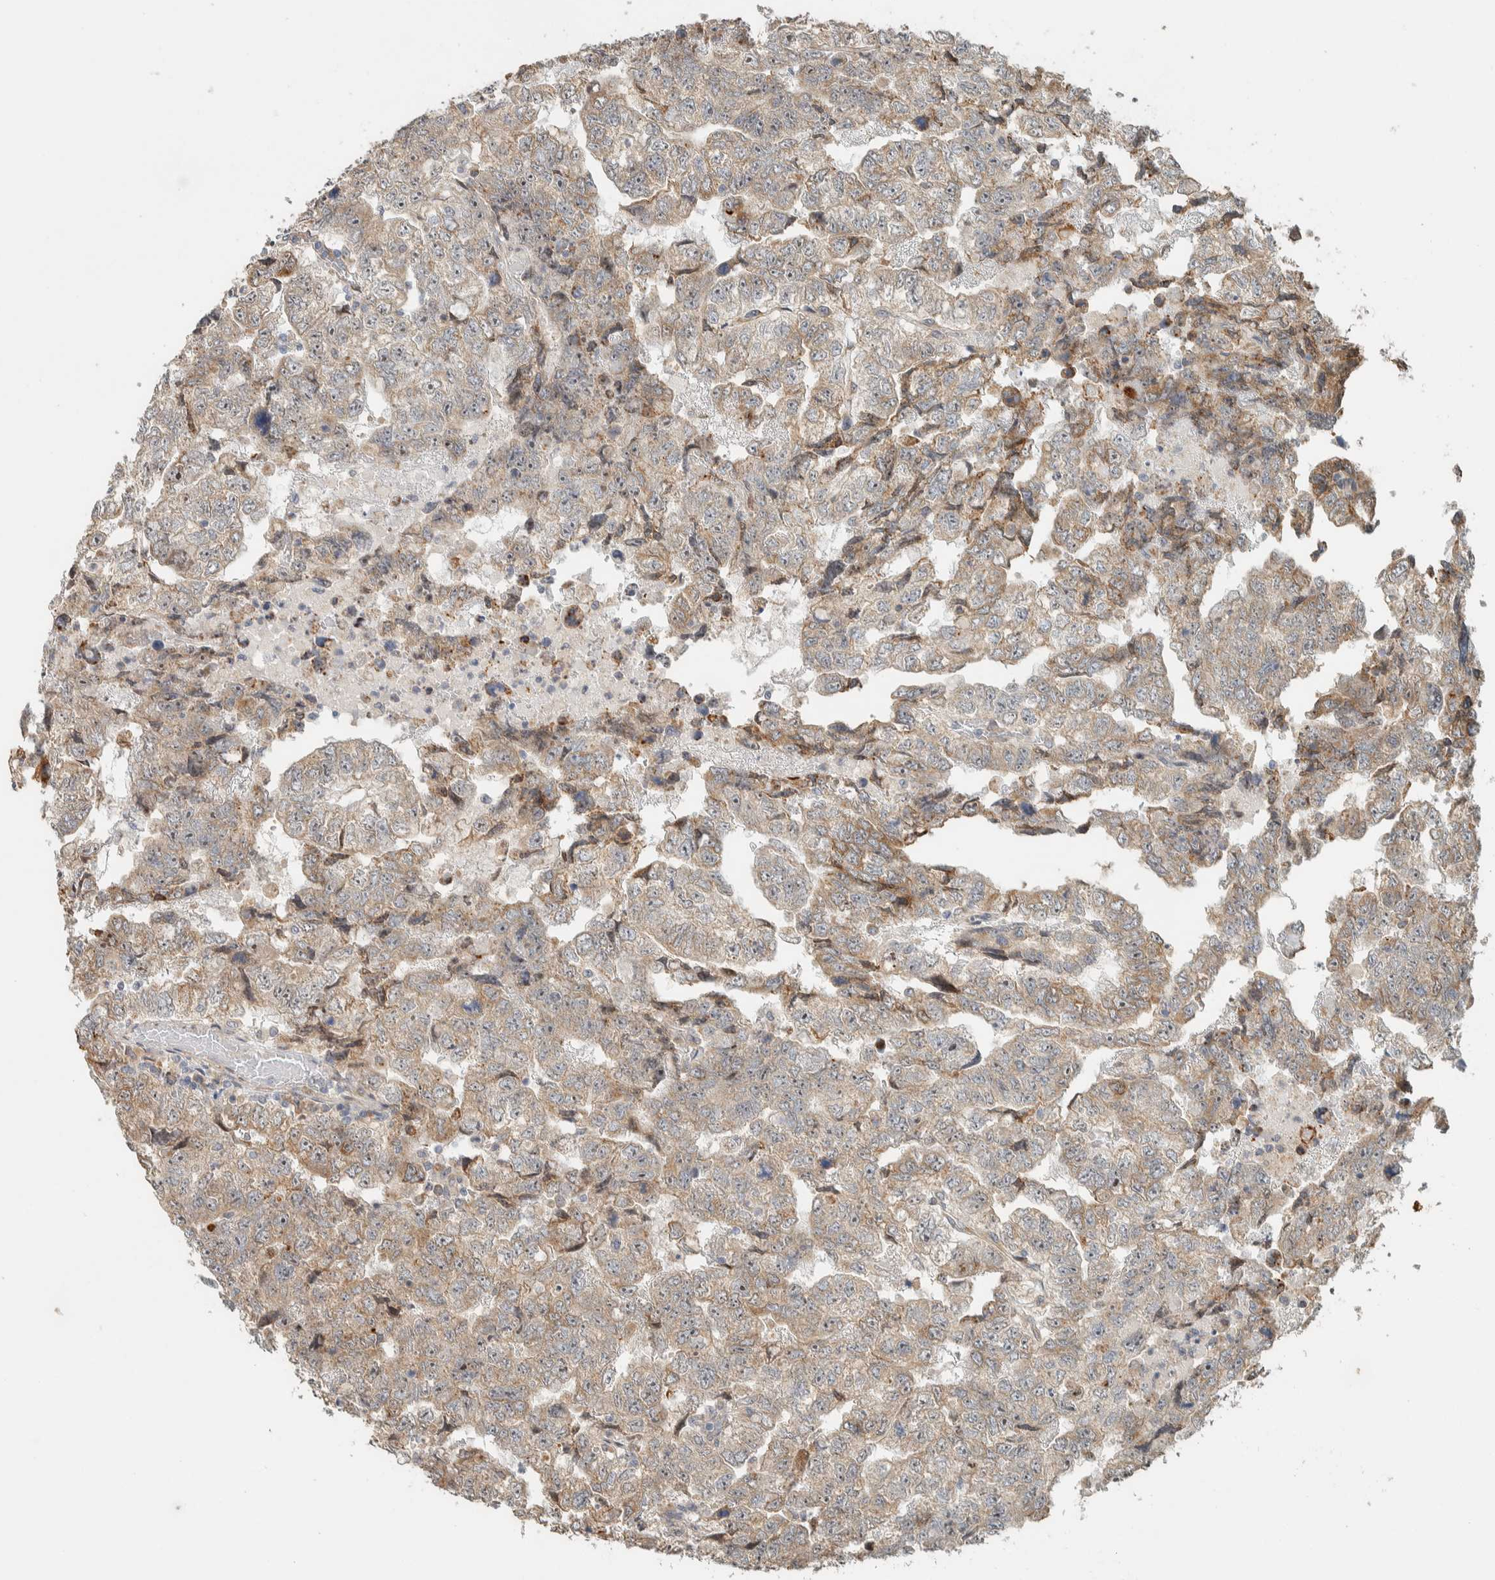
{"staining": {"intensity": "weak", "quantity": ">75%", "location": "cytoplasmic/membranous"}, "tissue": "testis cancer", "cell_type": "Tumor cells", "image_type": "cancer", "snomed": [{"axis": "morphology", "description": "Carcinoma, Embryonal, NOS"}, {"axis": "topography", "description": "Testis"}], "caption": "Testis cancer (embryonal carcinoma) stained with immunohistochemistry (IHC) displays weak cytoplasmic/membranous positivity in approximately >75% of tumor cells.", "gene": "KLHL40", "patient": {"sex": "male", "age": 36}}